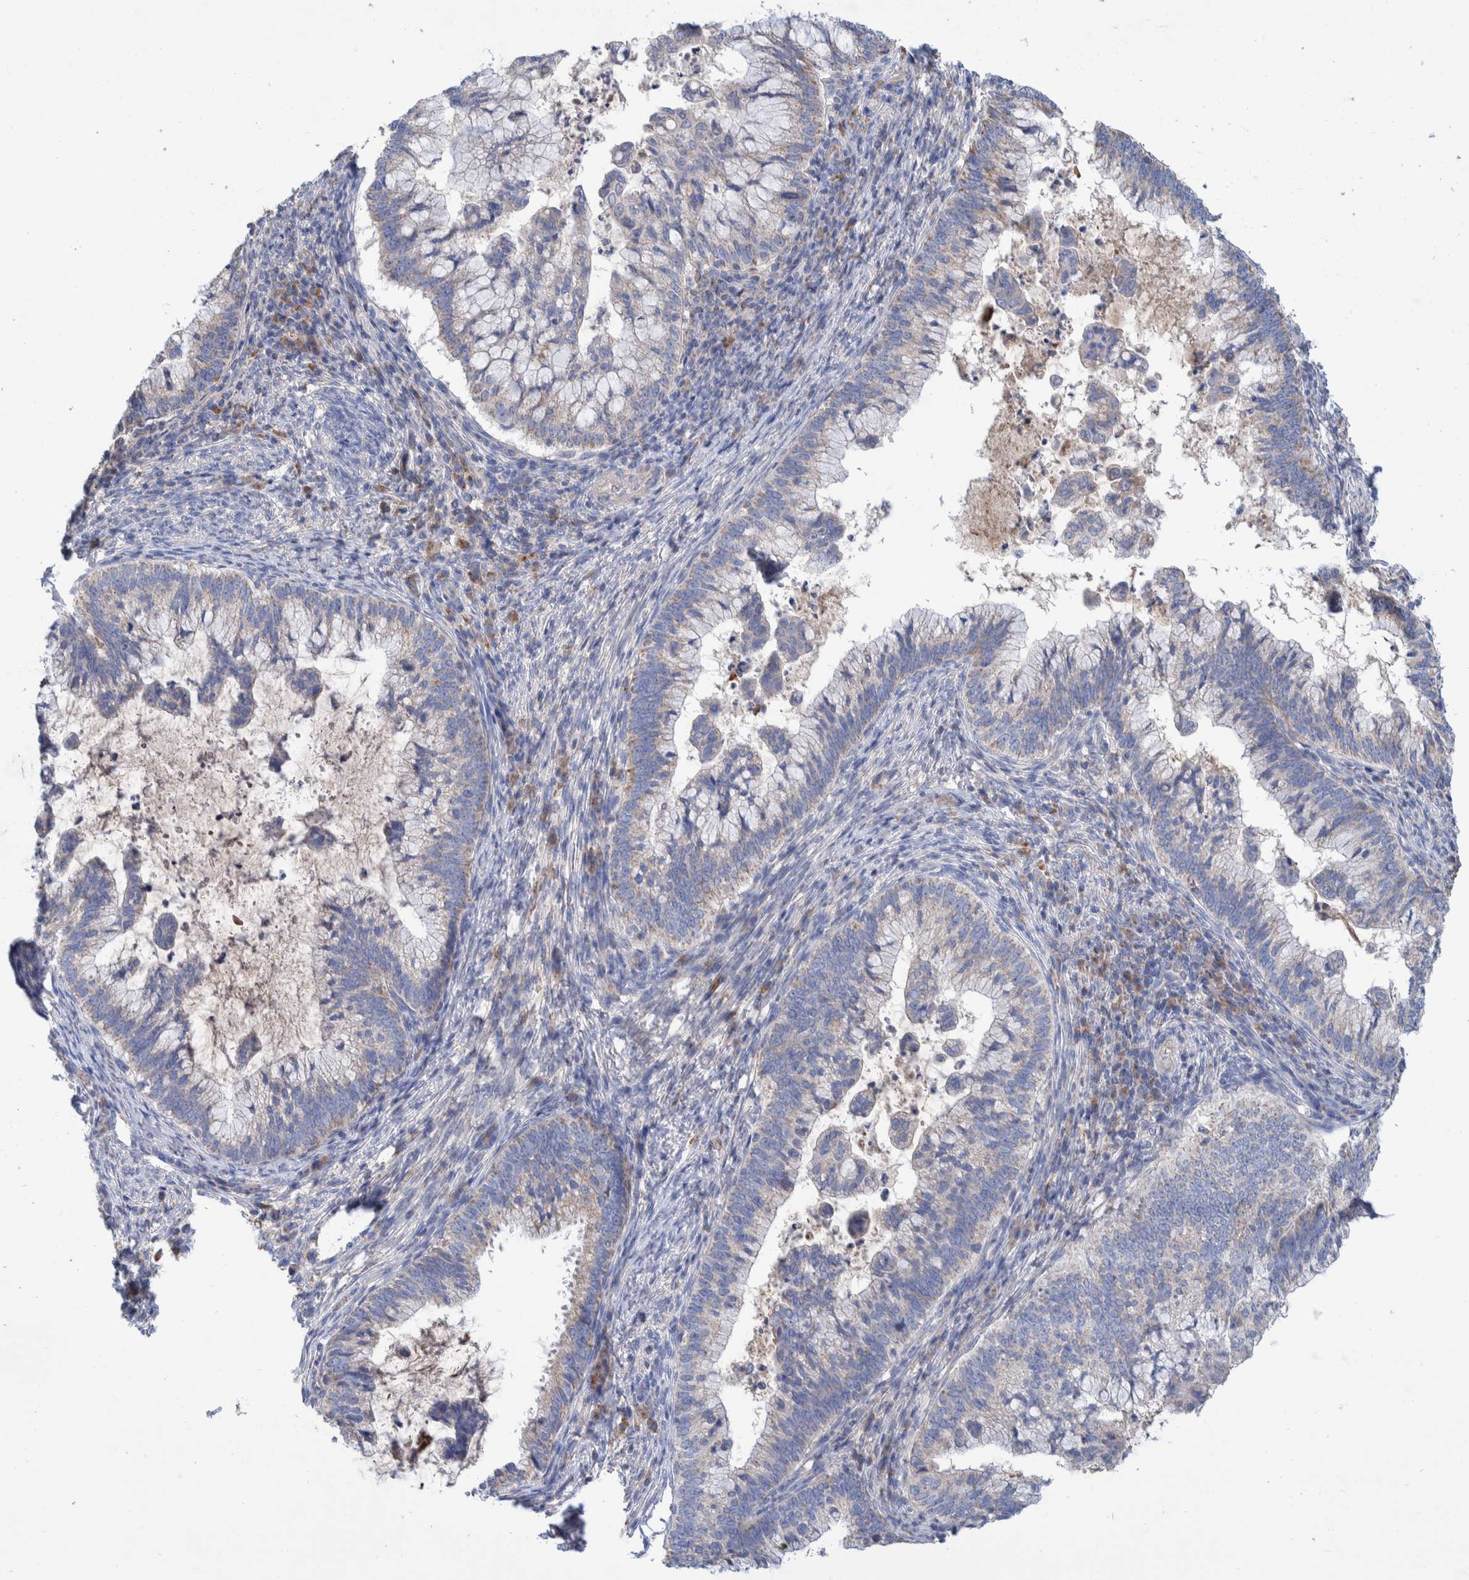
{"staining": {"intensity": "negative", "quantity": "none", "location": "none"}, "tissue": "cervical cancer", "cell_type": "Tumor cells", "image_type": "cancer", "snomed": [{"axis": "morphology", "description": "Adenocarcinoma, NOS"}, {"axis": "topography", "description": "Cervix"}], "caption": "There is no significant positivity in tumor cells of adenocarcinoma (cervical). (DAB immunohistochemistry (IHC), high magnification).", "gene": "DECR1", "patient": {"sex": "female", "age": 36}}